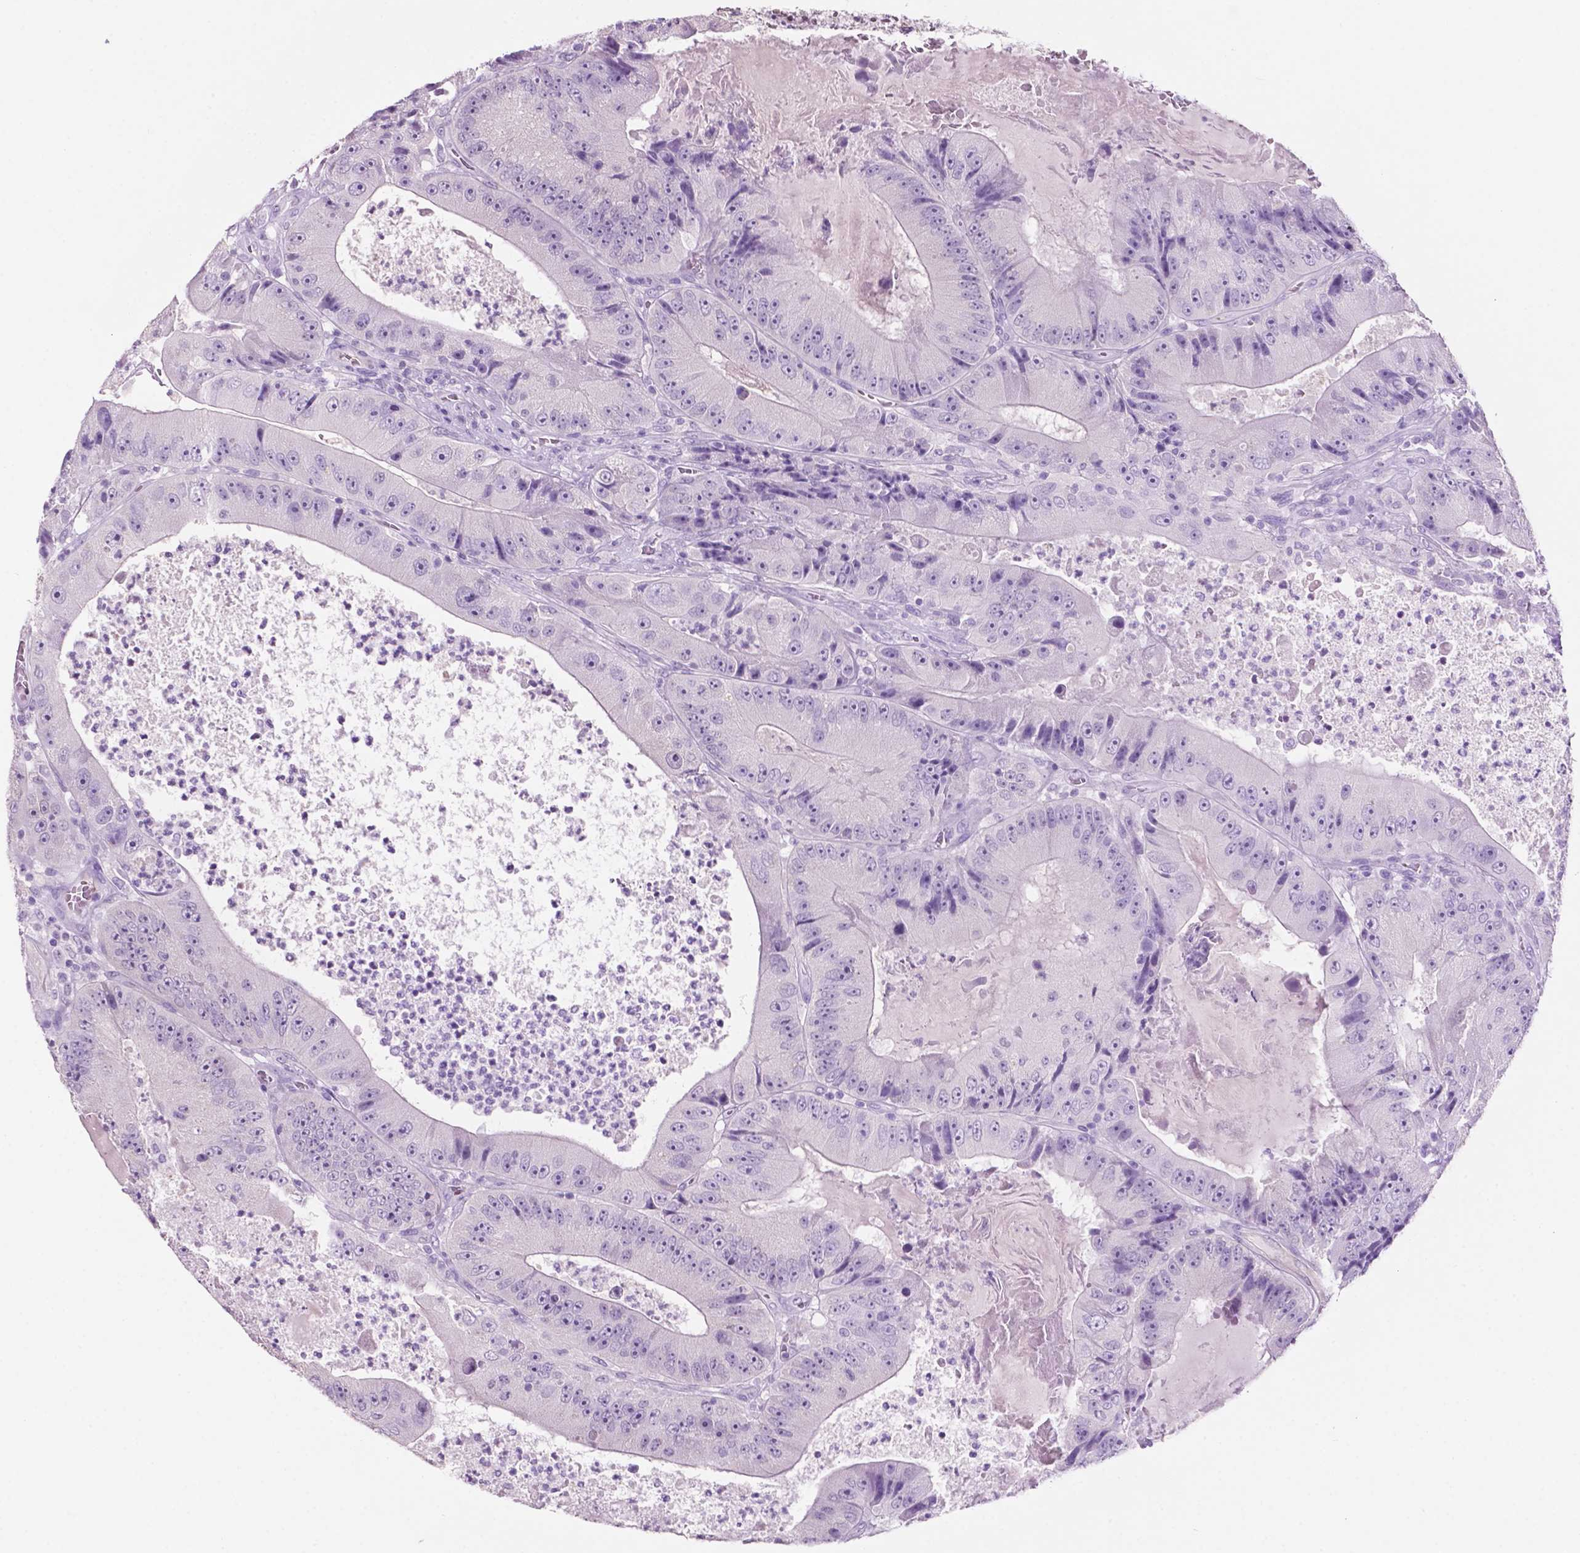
{"staining": {"intensity": "negative", "quantity": "none", "location": "none"}, "tissue": "colorectal cancer", "cell_type": "Tumor cells", "image_type": "cancer", "snomed": [{"axis": "morphology", "description": "Adenocarcinoma, NOS"}, {"axis": "topography", "description": "Colon"}], "caption": "Colorectal cancer was stained to show a protein in brown. There is no significant positivity in tumor cells.", "gene": "PHGR1", "patient": {"sex": "female", "age": 86}}